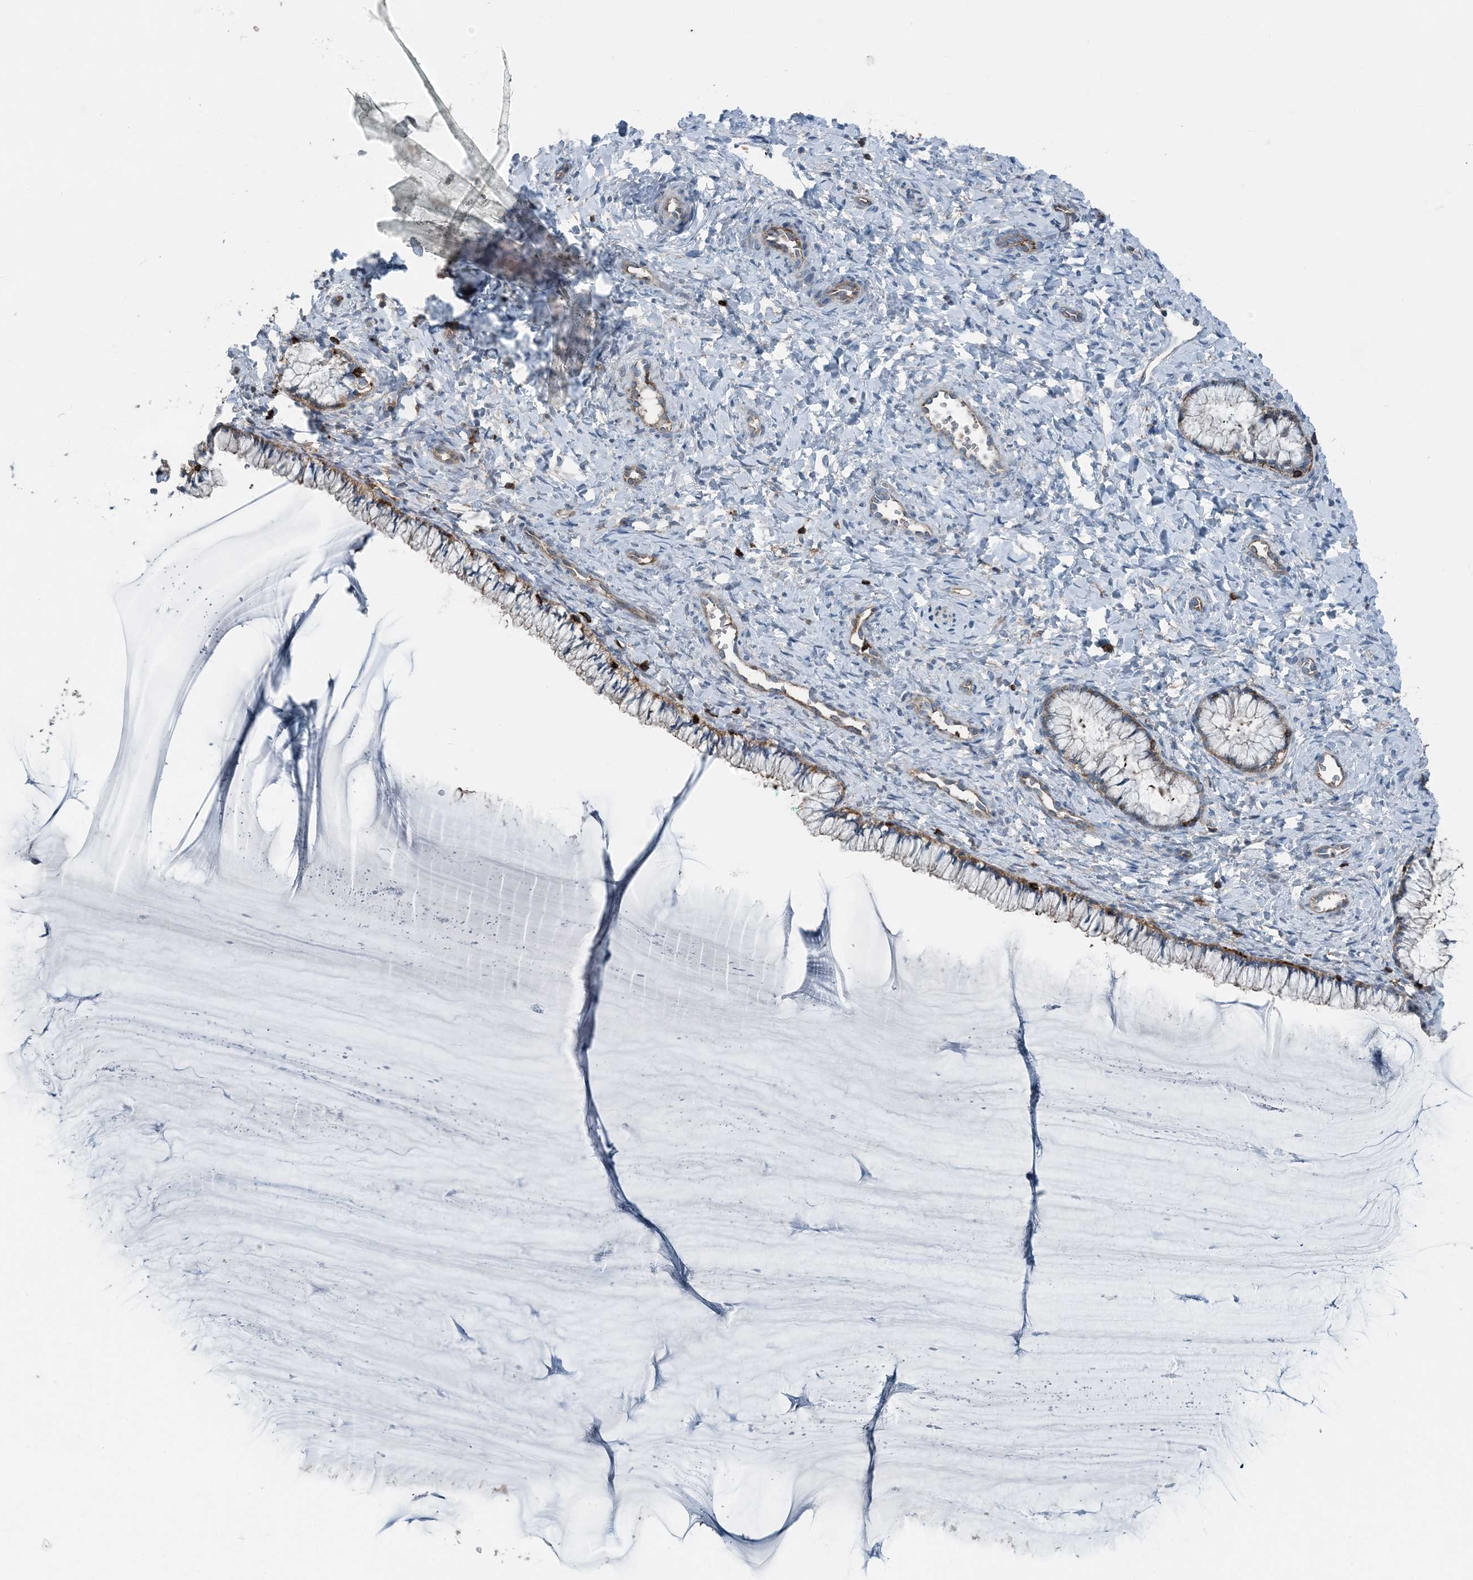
{"staining": {"intensity": "weak", "quantity": ">75%", "location": "cytoplasmic/membranous"}, "tissue": "cervix", "cell_type": "Glandular cells", "image_type": "normal", "snomed": [{"axis": "morphology", "description": "Normal tissue, NOS"}, {"axis": "morphology", "description": "Adenocarcinoma, NOS"}, {"axis": "topography", "description": "Cervix"}], "caption": "Cervix stained with DAB (3,3'-diaminobenzidine) IHC reveals low levels of weak cytoplasmic/membranous expression in approximately >75% of glandular cells.", "gene": "CFL1", "patient": {"sex": "female", "age": 29}}